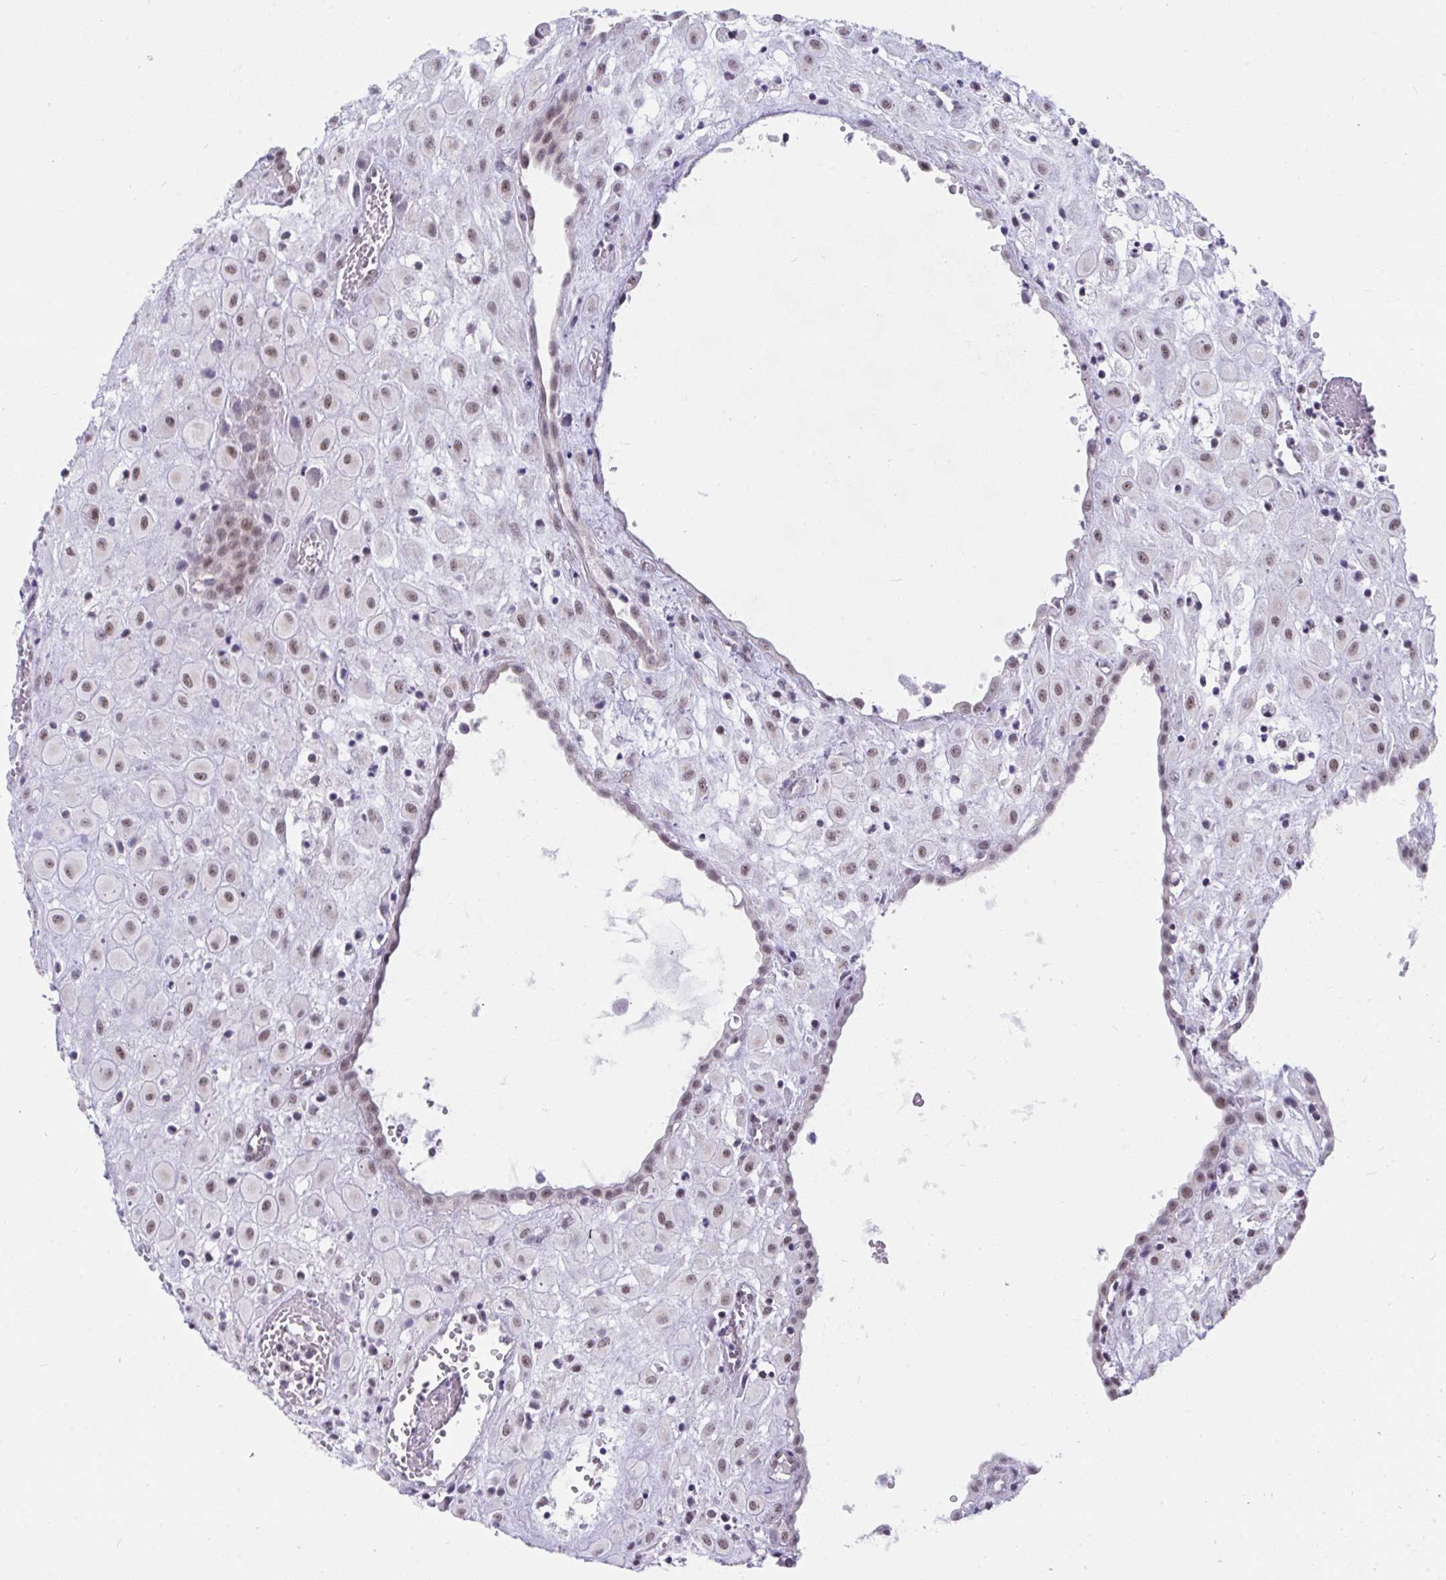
{"staining": {"intensity": "weak", "quantity": ">75%", "location": "nuclear"}, "tissue": "placenta", "cell_type": "Decidual cells", "image_type": "normal", "snomed": [{"axis": "morphology", "description": "Normal tissue, NOS"}, {"axis": "topography", "description": "Placenta"}], "caption": "Human placenta stained with a brown dye exhibits weak nuclear positive staining in about >75% of decidual cells.", "gene": "PRR14", "patient": {"sex": "female", "age": 24}}